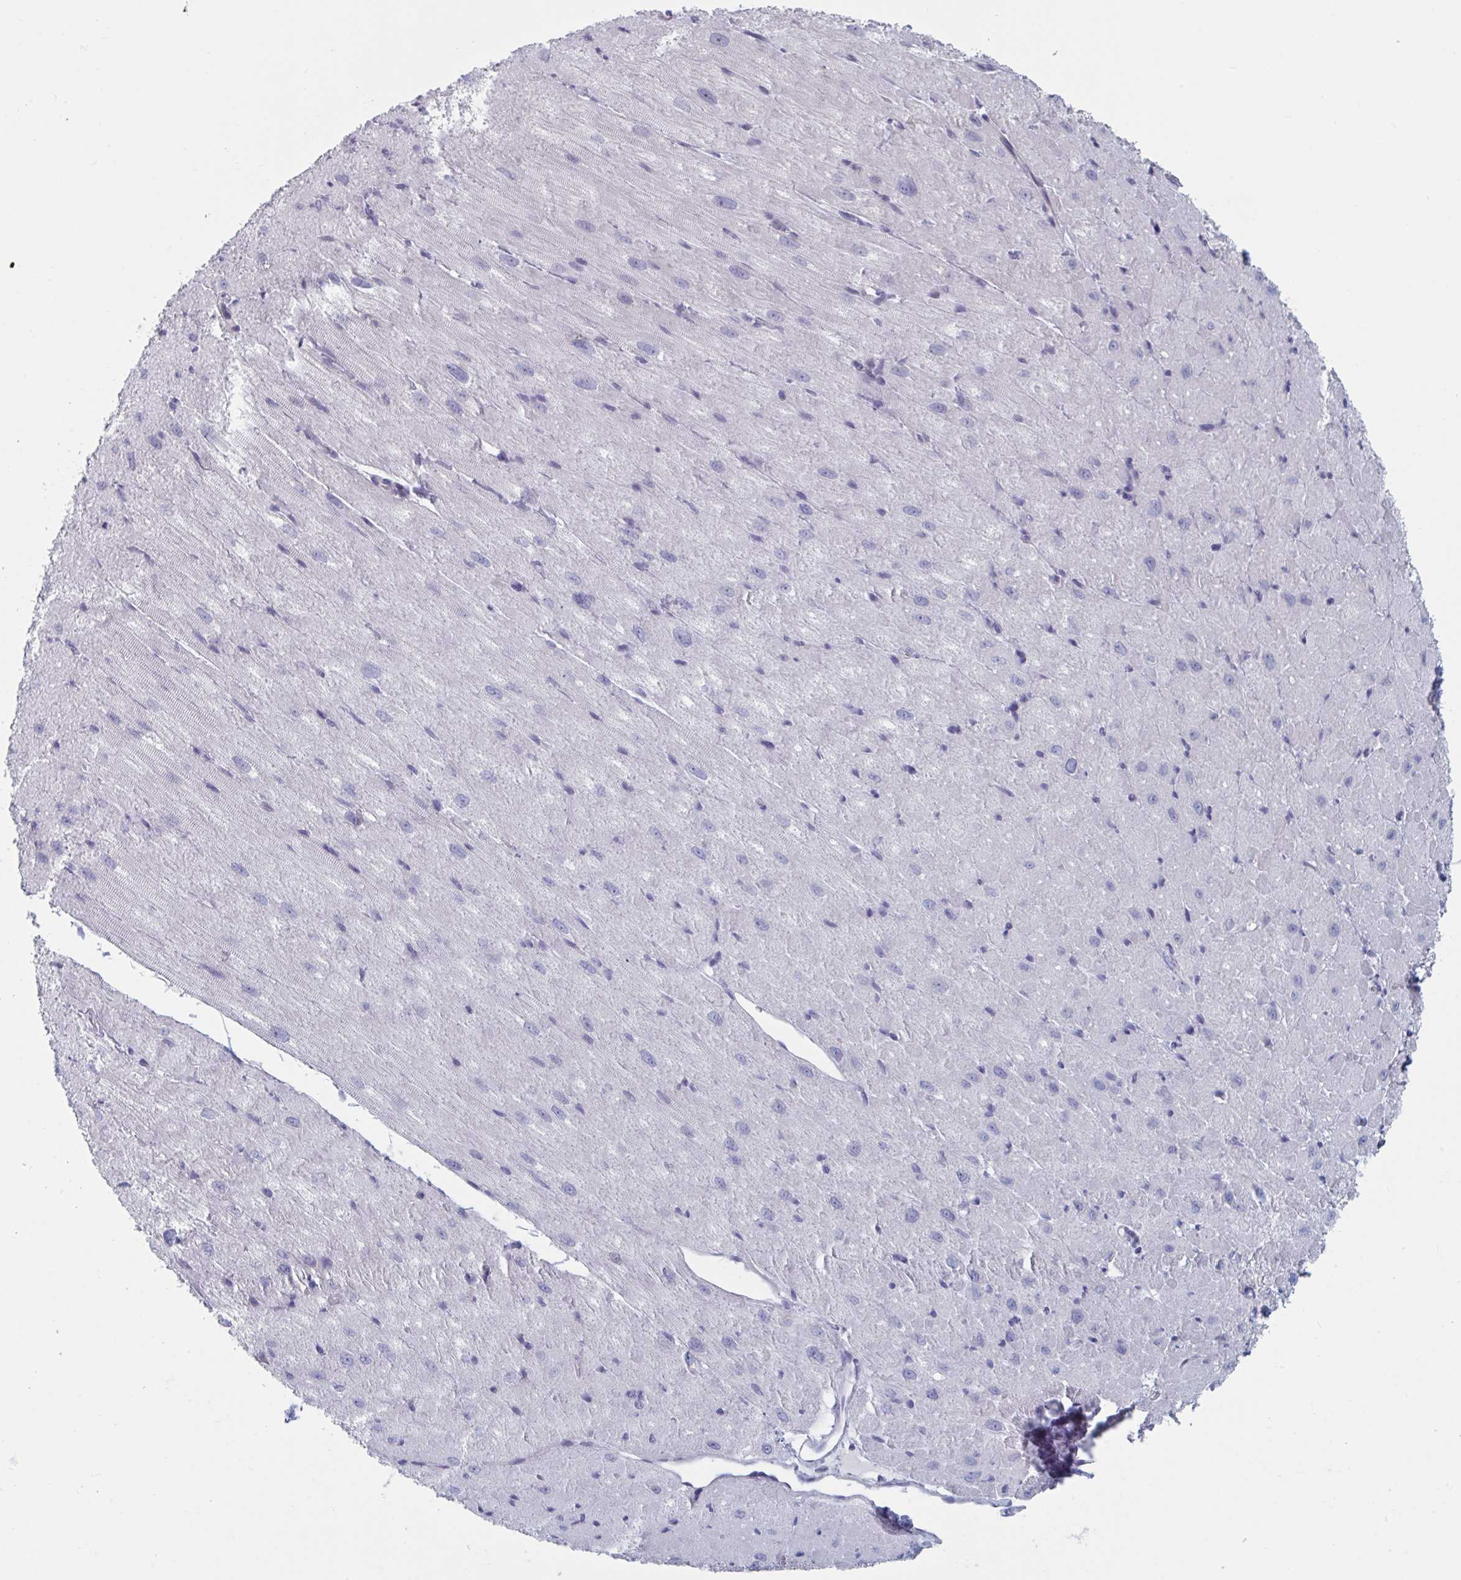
{"staining": {"intensity": "negative", "quantity": "none", "location": "none"}, "tissue": "heart muscle", "cell_type": "Cardiomyocytes", "image_type": "normal", "snomed": [{"axis": "morphology", "description": "Normal tissue, NOS"}, {"axis": "topography", "description": "Heart"}], "caption": "Heart muscle was stained to show a protein in brown. There is no significant positivity in cardiomyocytes. (IHC, brightfield microscopy, high magnification).", "gene": "FOXA1", "patient": {"sex": "male", "age": 62}}